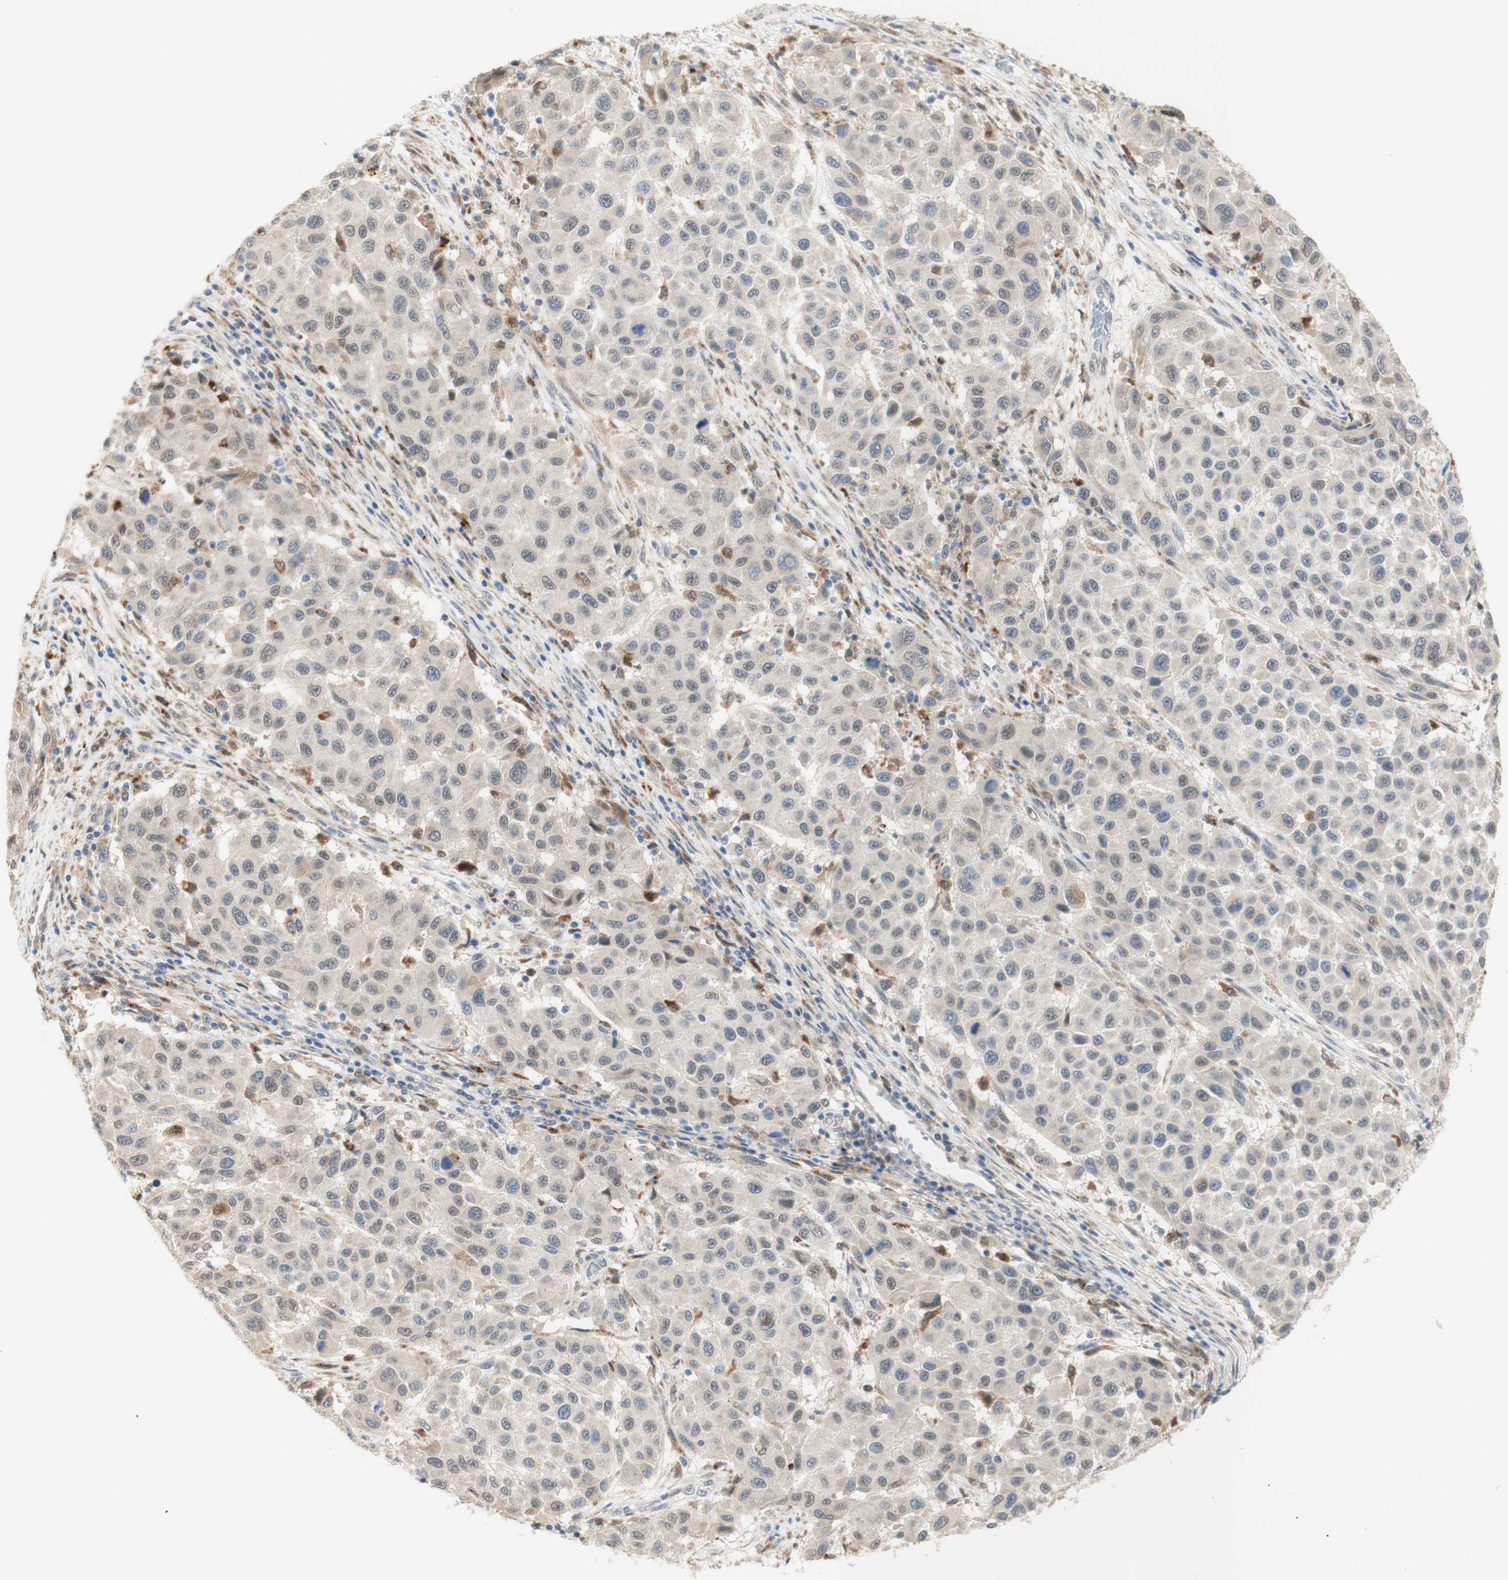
{"staining": {"intensity": "negative", "quantity": "none", "location": "none"}, "tissue": "melanoma", "cell_type": "Tumor cells", "image_type": "cancer", "snomed": [{"axis": "morphology", "description": "Malignant melanoma, Metastatic site"}, {"axis": "topography", "description": "Lymph node"}], "caption": "A histopathology image of human melanoma is negative for staining in tumor cells. Nuclei are stained in blue.", "gene": "GAPT", "patient": {"sex": "male", "age": 61}}